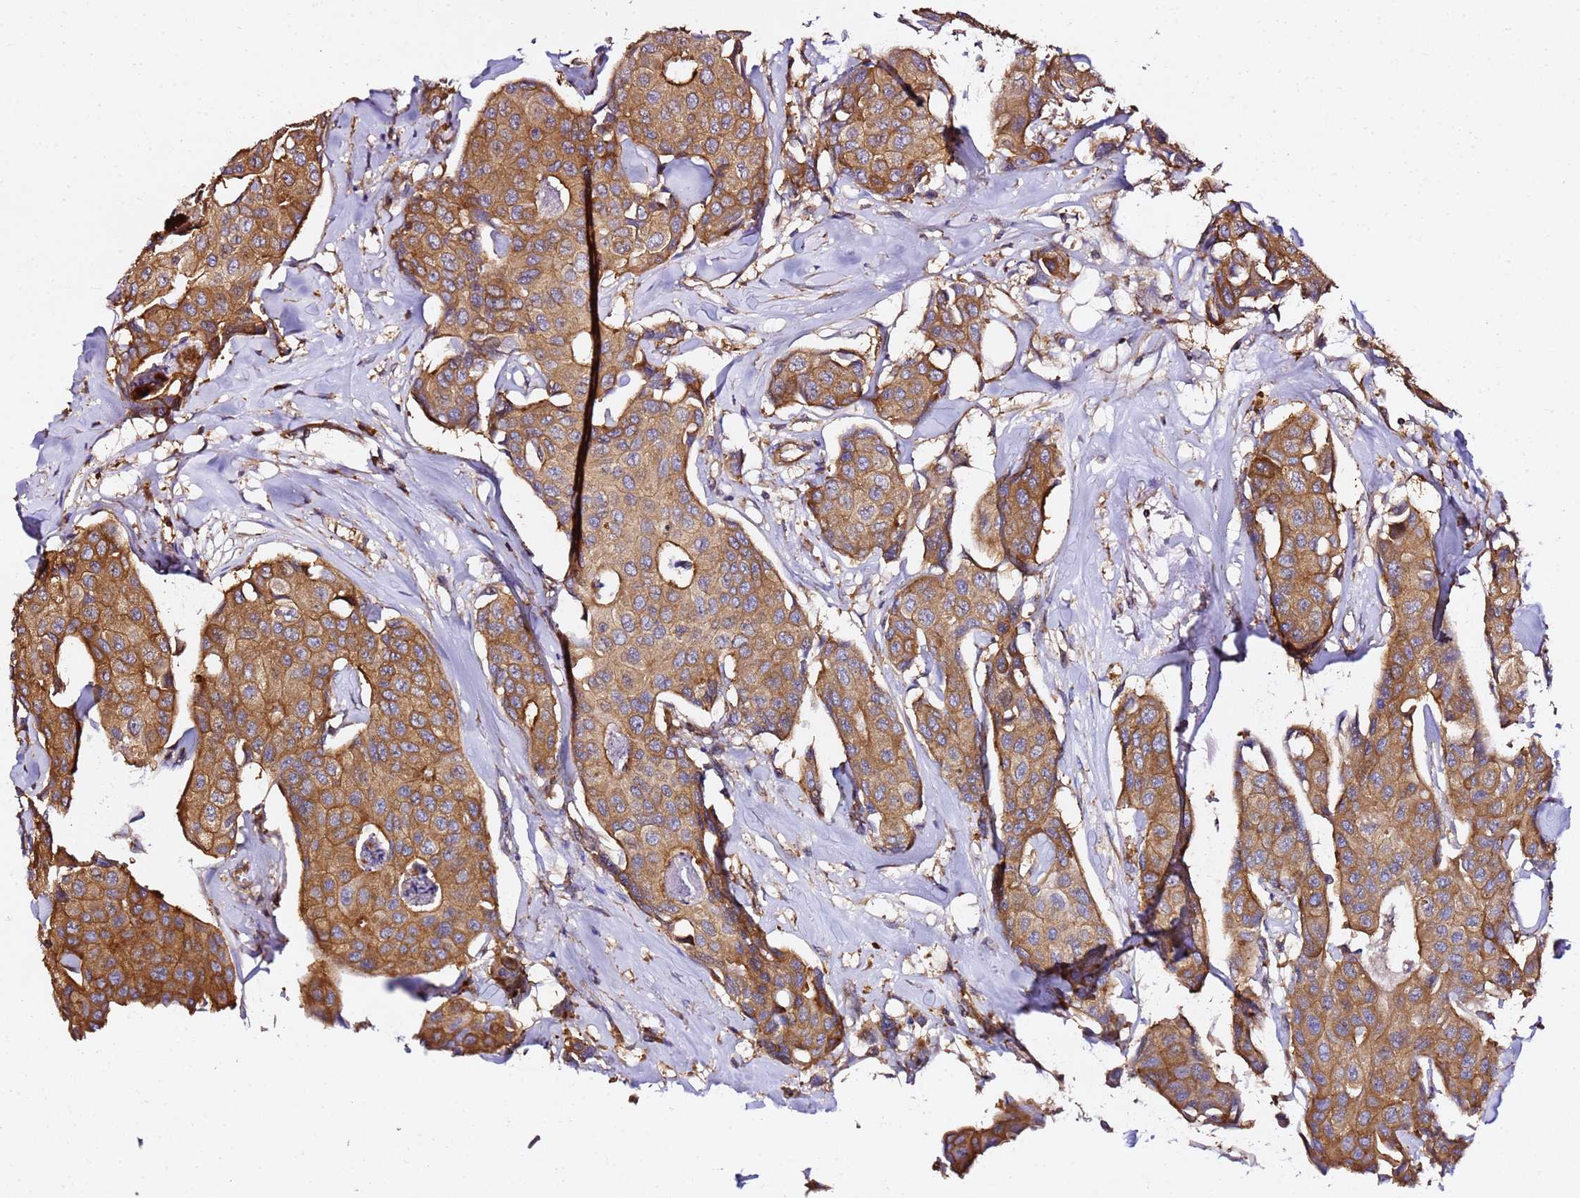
{"staining": {"intensity": "moderate", "quantity": ">75%", "location": "cytoplasmic/membranous"}, "tissue": "breast cancer", "cell_type": "Tumor cells", "image_type": "cancer", "snomed": [{"axis": "morphology", "description": "Duct carcinoma"}, {"axis": "topography", "description": "Breast"}], "caption": "The image demonstrates immunohistochemical staining of breast cancer. There is moderate cytoplasmic/membranous expression is seen in about >75% of tumor cells.", "gene": "TPST1", "patient": {"sex": "female", "age": 80}}